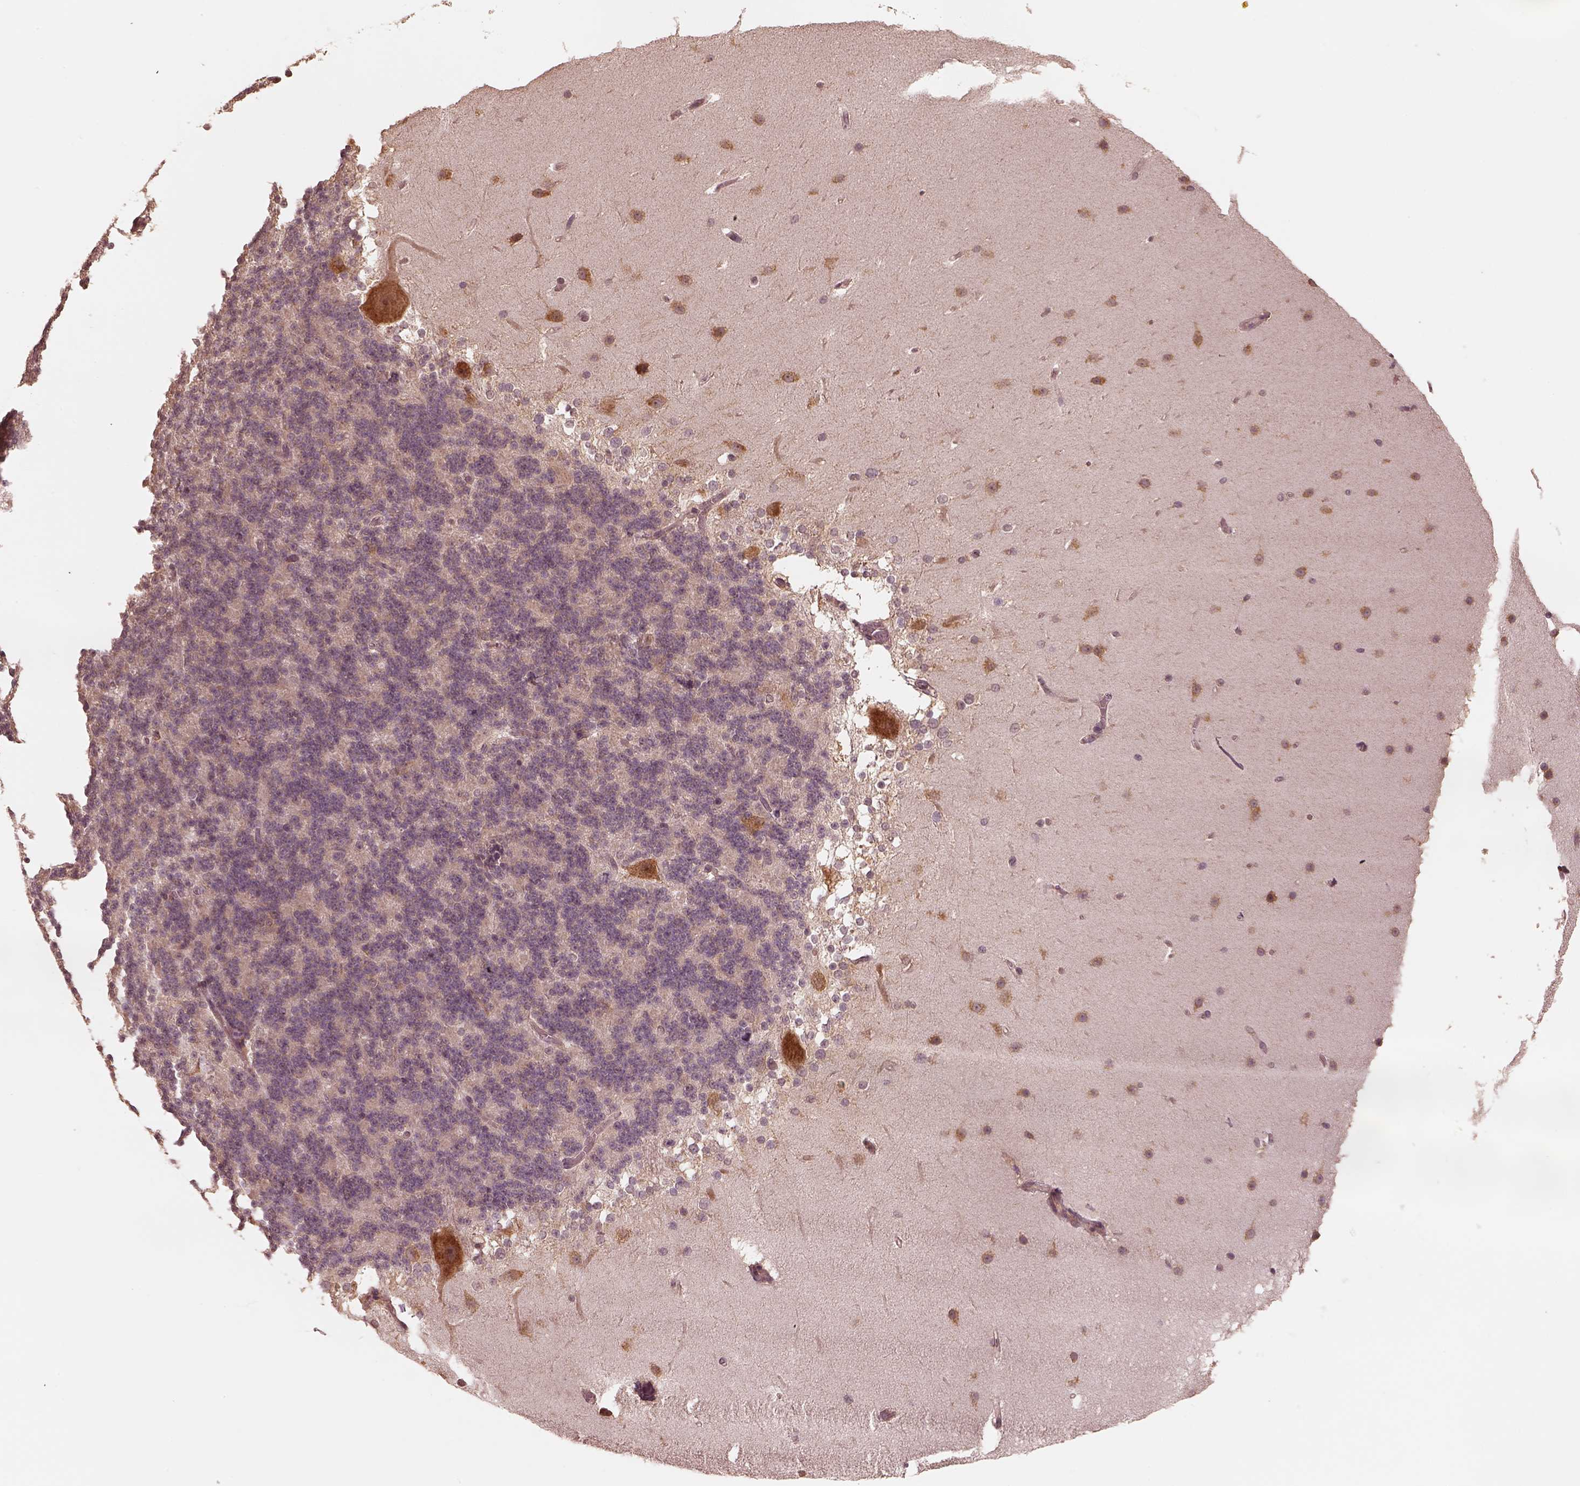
{"staining": {"intensity": "weak", "quantity": "<25%", "location": "cytoplasmic/membranous"}, "tissue": "cerebellum", "cell_type": "Cells in granular layer", "image_type": "normal", "snomed": [{"axis": "morphology", "description": "Normal tissue, NOS"}, {"axis": "topography", "description": "Cerebellum"}], "caption": "This is a photomicrograph of IHC staining of normal cerebellum, which shows no staining in cells in granular layer.", "gene": "RPS5", "patient": {"sex": "female", "age": 19}}